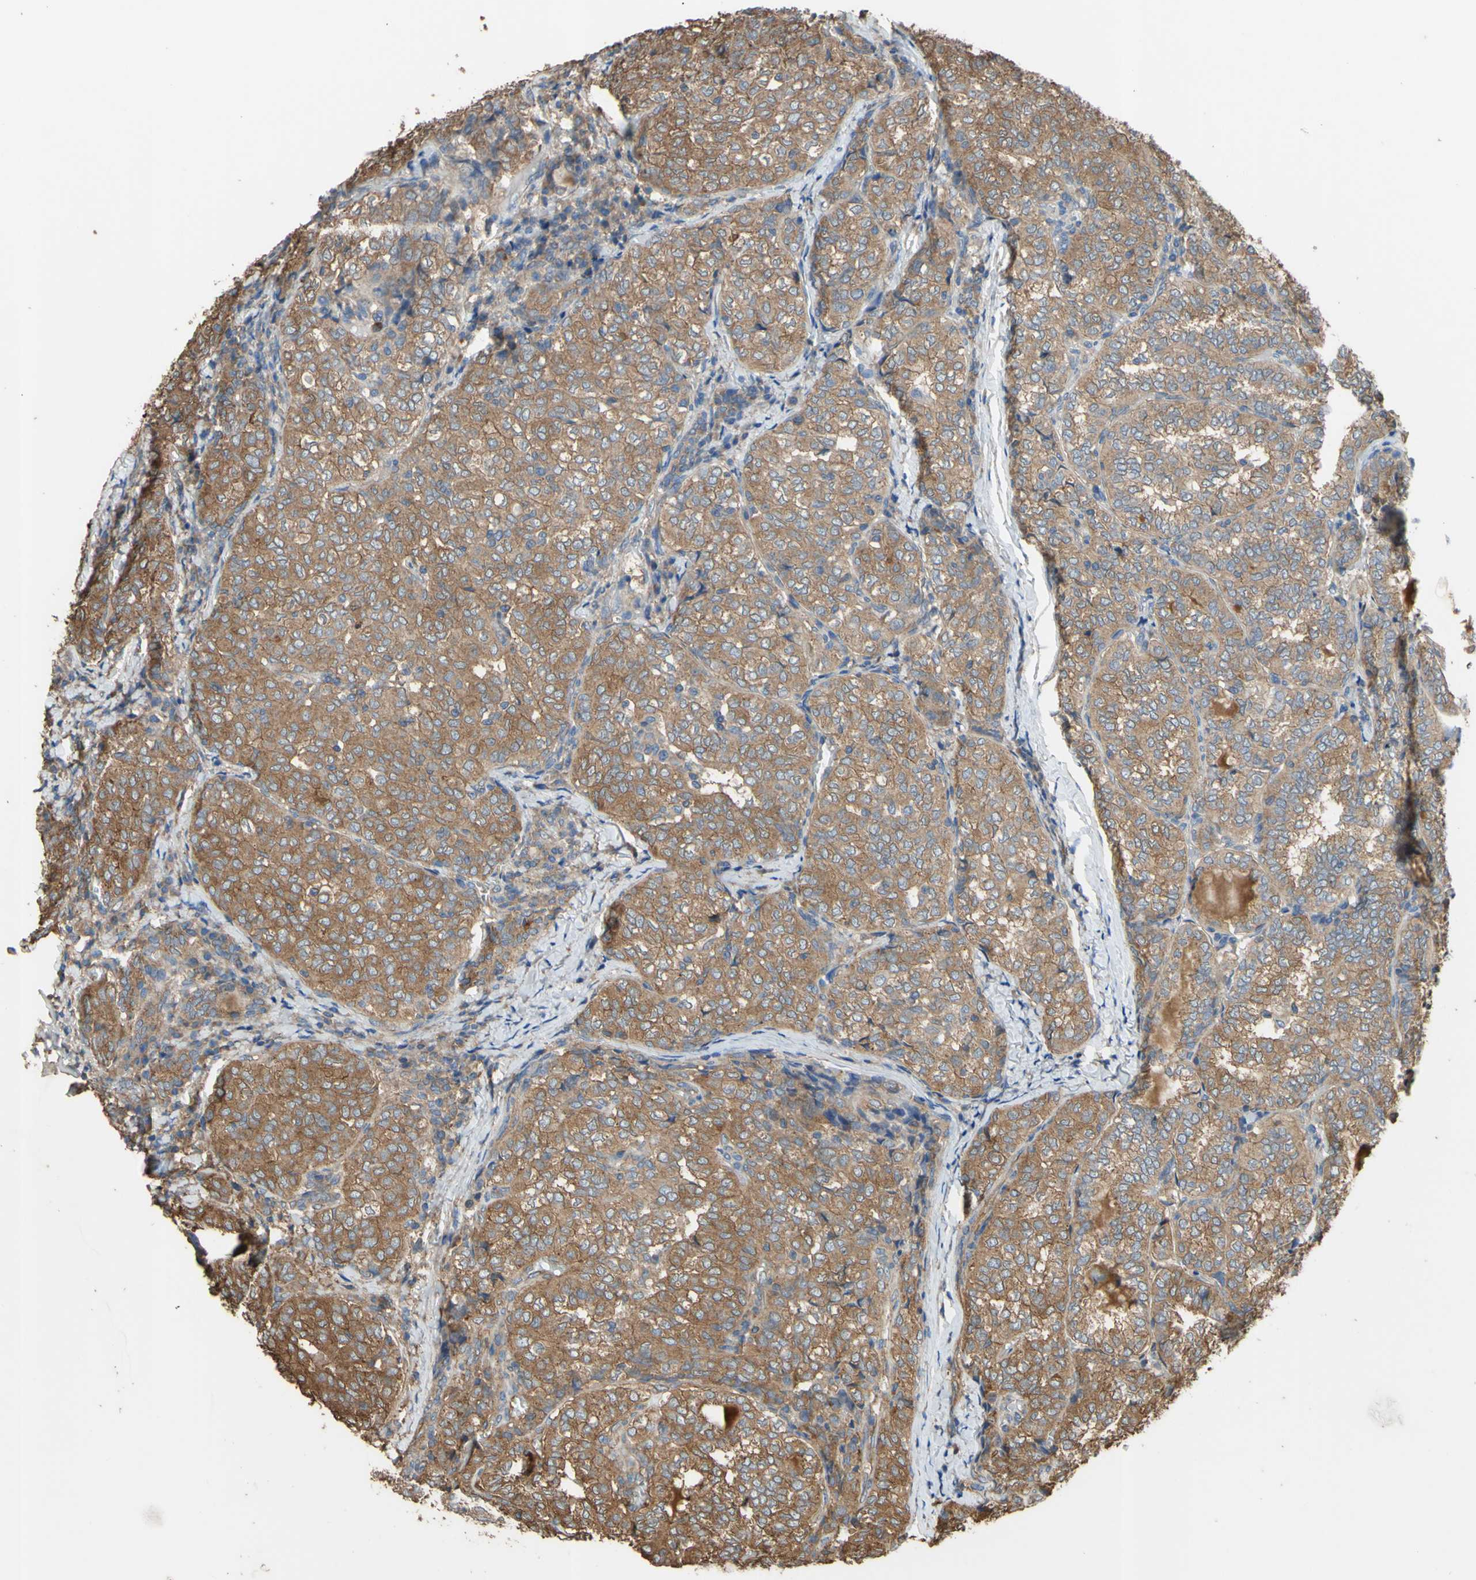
{"staining": {"intensity": "strong", "quantity": ">75%", "location": "cytoplasmic/membranous"}, "tissue": "thyroid cancer", "cell_type": "Tumor cells", "image_type": "cancer", "snomed": [{"axis": "morphology", "description": "Normal tissue, NOS"}, {"axis": "morphology", "description": "Papillary adenocarcinoma, NOS"}, {"axis": "topography", "description": "Thyroid gland"}], "caption": "Immunohistochemistry (IHC) image of neoplastic tissue: human thyroid cancer (papillary adenocarcinoma) stained using immunohistochemistry displays high levels of strong protein expression localized specifically in the cytoplasmic/membranous of tumor cells, appearing as a cytoplasmic/membranous brown color.", "gene": "CTTN", "patient": {"sex": "female", "age": 30}}